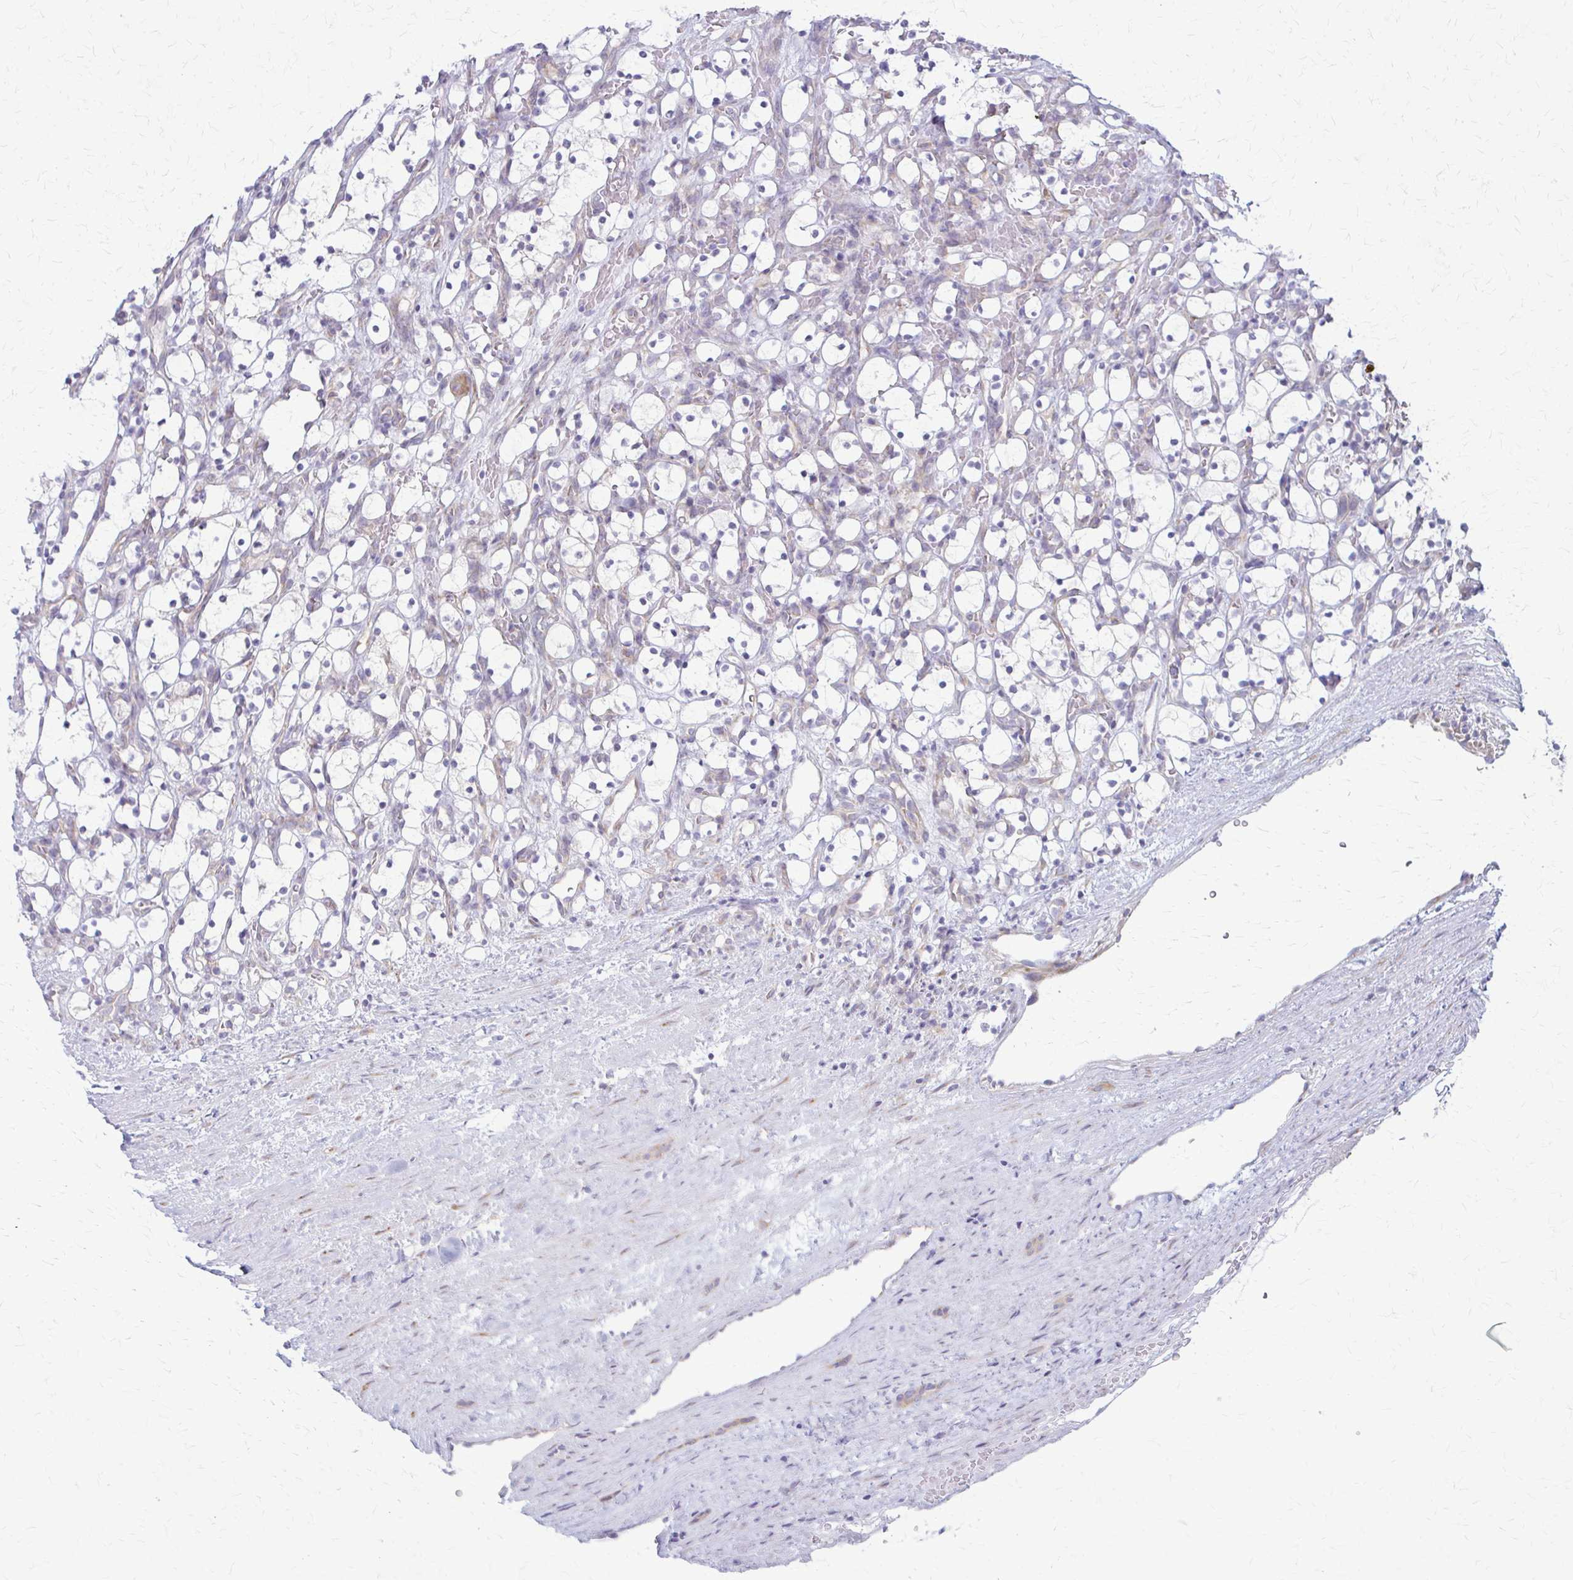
{"staining": {"intensity": "negative", "quantity": "none", "location": "none"}, "tissue": "renal cancer", "cell_type": "Tumor cells", "image_type": "cancer", "snomed": [{"axis": "morphology", "description": "Adenocarcinoma, NOS"}, {"axis": "topography", "description": "Kidney"}], "caption": "Immunohistochemistry photomicrograph of human adenocarcinoma (renal) stained for a protein (brown), which reveals no staining in tumor cells.", "gene": "PRKRA", "patient": {"sex": "female", "age": 69}}